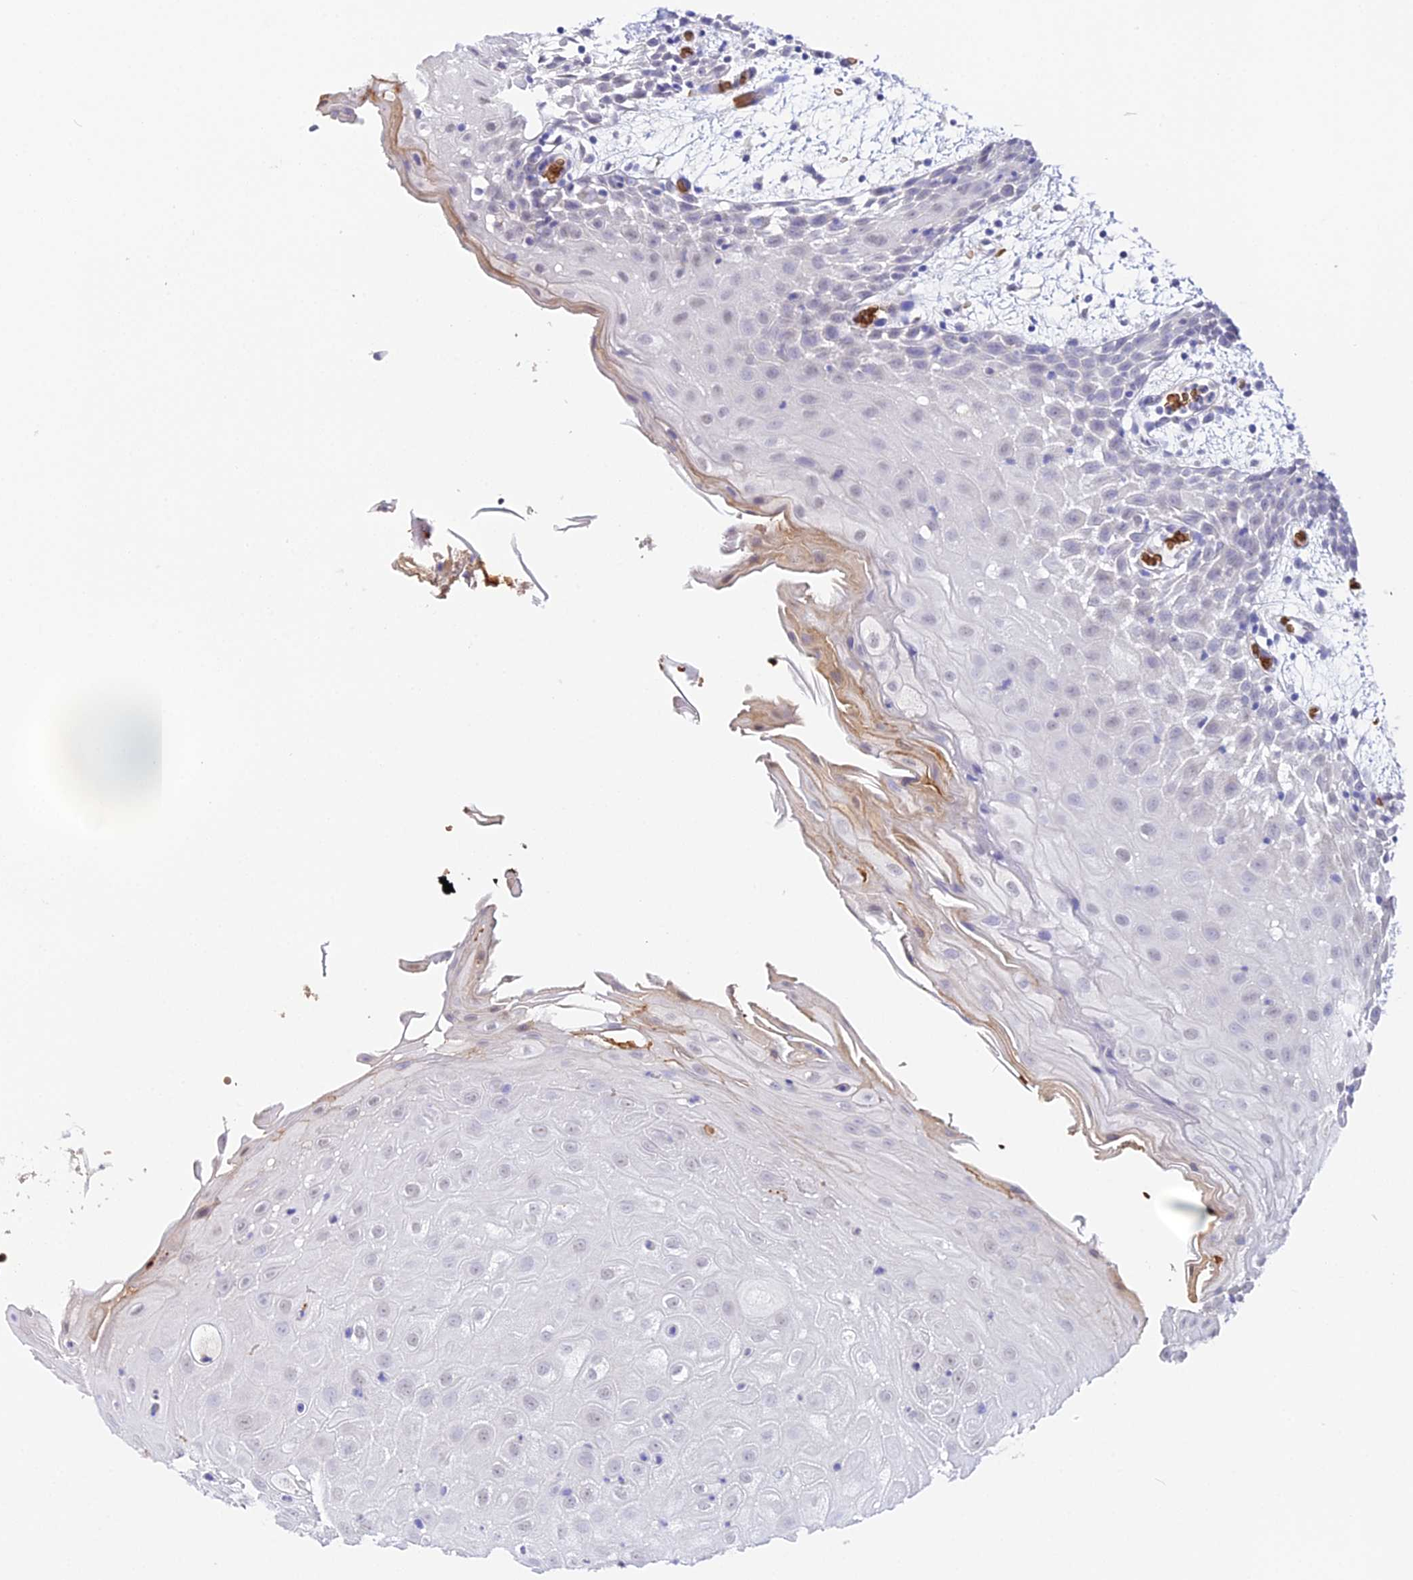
{"staining": {"intensity": "negative", "quantity": "none", "location": "none"}, "tissue": "oral mucosa", "cell_type": "Squamous epithelial cells", "image_type": "normal", "snomed": [{"axis": "morphology", "description": "Normal tissue, NOS"}, {"axis": "topography", "description": "Skeletal muscle"}, {"axis": "topography", "description": "Oral tissue"}, {"axis": "topography", "description": "Salivary gland"}, {"axis": "topography", "description": "Peripheral nerve tissue"}], "caption": "Immunohistochemical staining of unremarkable human oral mucosa demonstrates no significant positivity in squamous epithelial cells. (DAB immunohistochemistry, high magnification).", "gene": "CFAP45", "patient": {"sex": "male", "age": 54}}